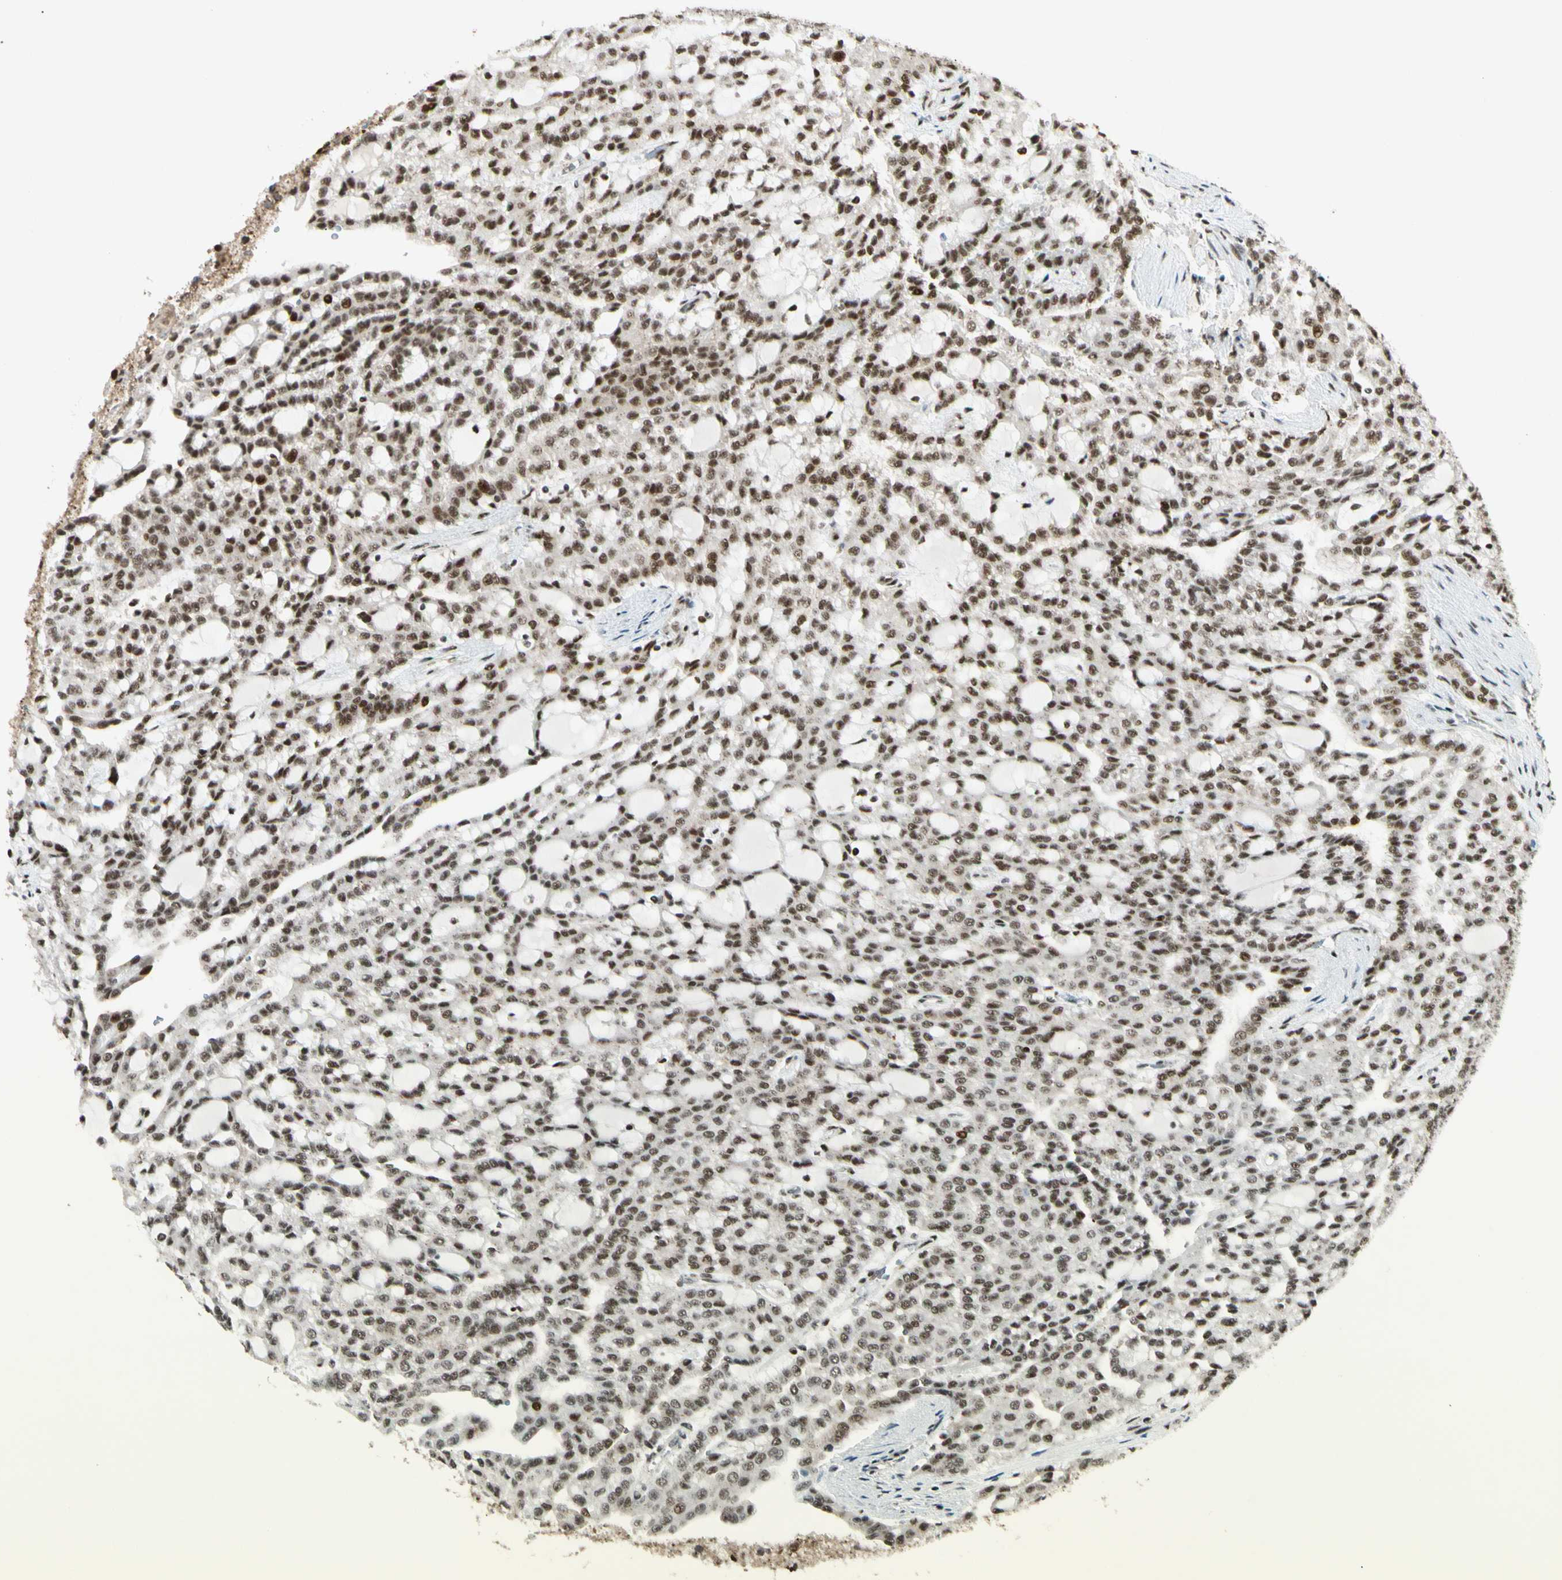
{"staining": {"intensity": "strong", "quantity": ">75%", "location": "nuclear"}, "tissue": "renal cancer", "cell_type": "Tumor cells", "image_type": "cancer", "snomed": [{"axis": "morphology", "description": "Adenocarcinoma, NOS"}, {"axis": "topography", "description": "Kidney"}], "caption": "Brown immunohistochemical staining in human adenocarcinoma (renal) shows strong nuclear positivity in approximately >75% of tumor cells. The staining was performed using DAB, with brown indicating positive protein expression. Nuclei are stained blue with hematoxylin.", "gene": "FUS", "patient": {"sex": "male", "age": 63}}